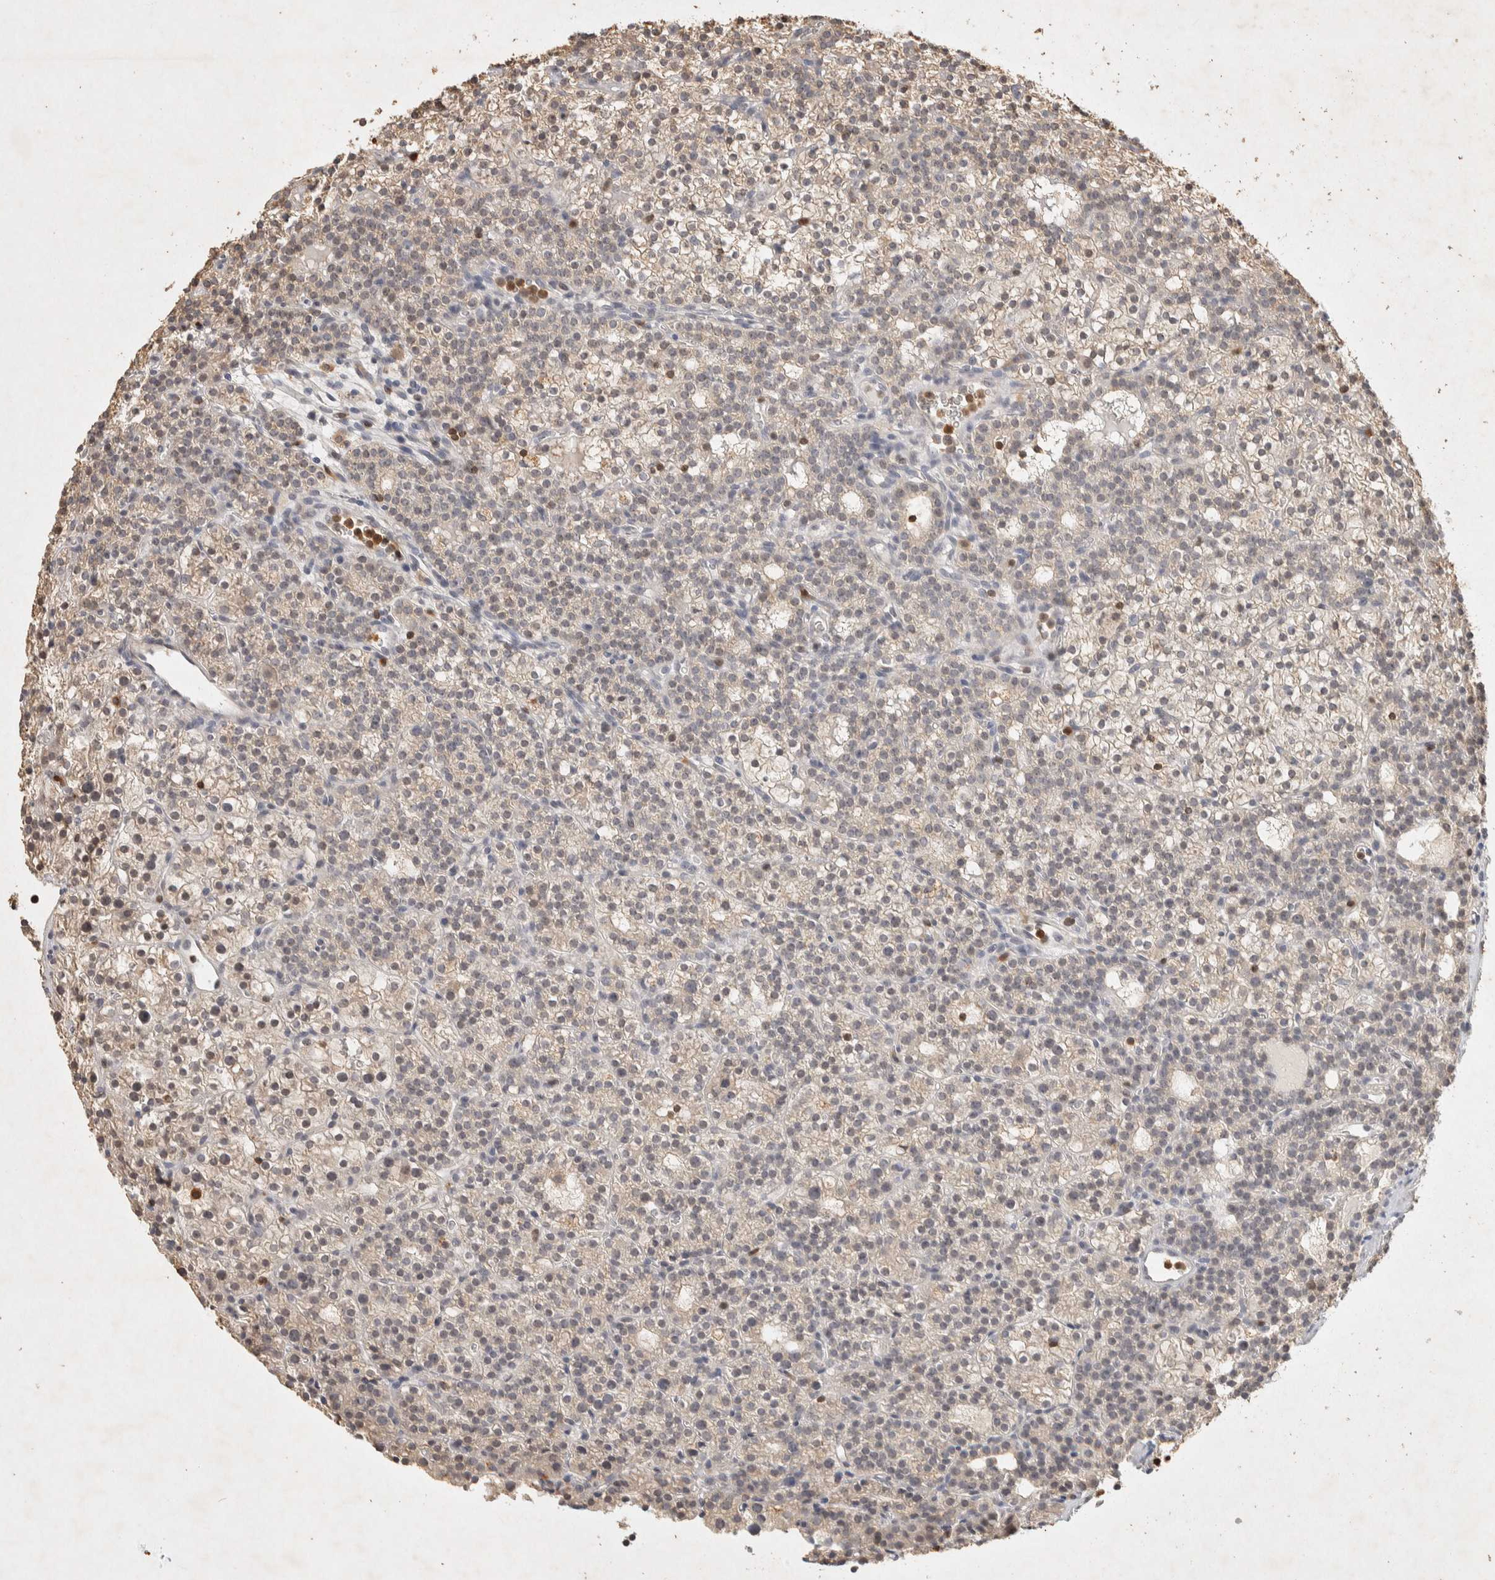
{"staining": {"intensity": "weak", "quantity": "25%-75%", "location": "cytoplasmic/membranous"}, "tissue": "parathyroid gland", "cell_type": "Glandular cells", "image_type": "normal", "snomed": [{"axis": "morphology", "description": "Normal tissue, NOS"}, {"axis": "morphology", "description": "Adenoma, NOS"}, {"axis": "topography", "description": "Parathyroid gland"}], "caption": "This is a micrograph of immunohistochemistry (IHC) staining of benign parathyroid gland, which shows weak expression in the cytoplasmic/membranous of glandular cells.", "gene": "RAC2", "patient": {"sex": "female", "age": 74}}